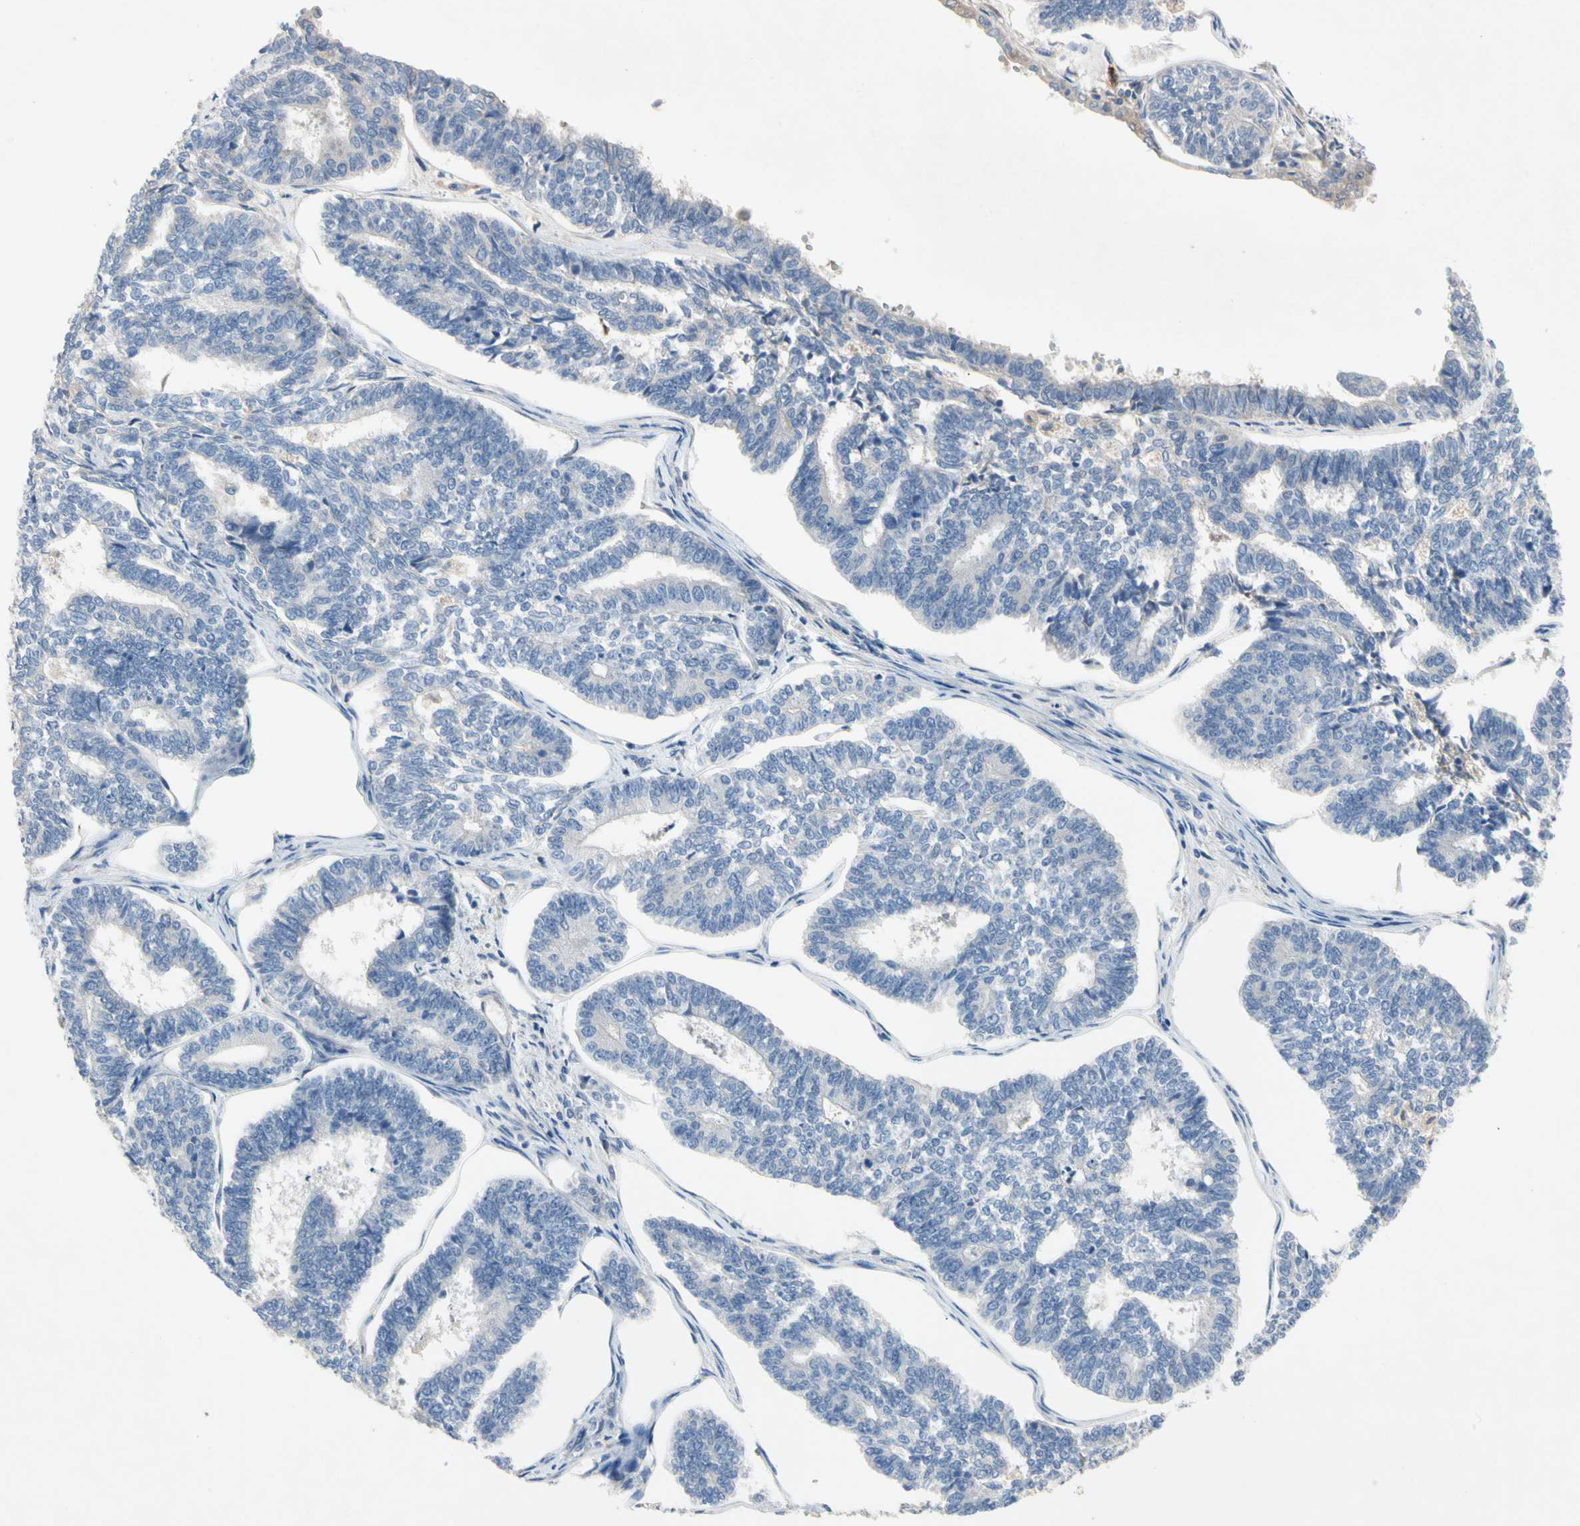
{"staining": {"intensity": "negative", "quantity": "none", "location": "none"}, "tissue": "endometrial cancer", "cell_type": "Tumor cells", "image_type": "cancer", "snomed": [{"axis": "morphology", "description": "Adenocarcinoma, NOS"}, {"axis": "topography", "description": "Endometrium"}], "caption": "This is an immunohistochemistry photomicrograph of adenocarcinoma (endometrial). There is no expression in tumor cells.", "gene": "GAS6", "patient": {"sex": "female", "age": 70}}